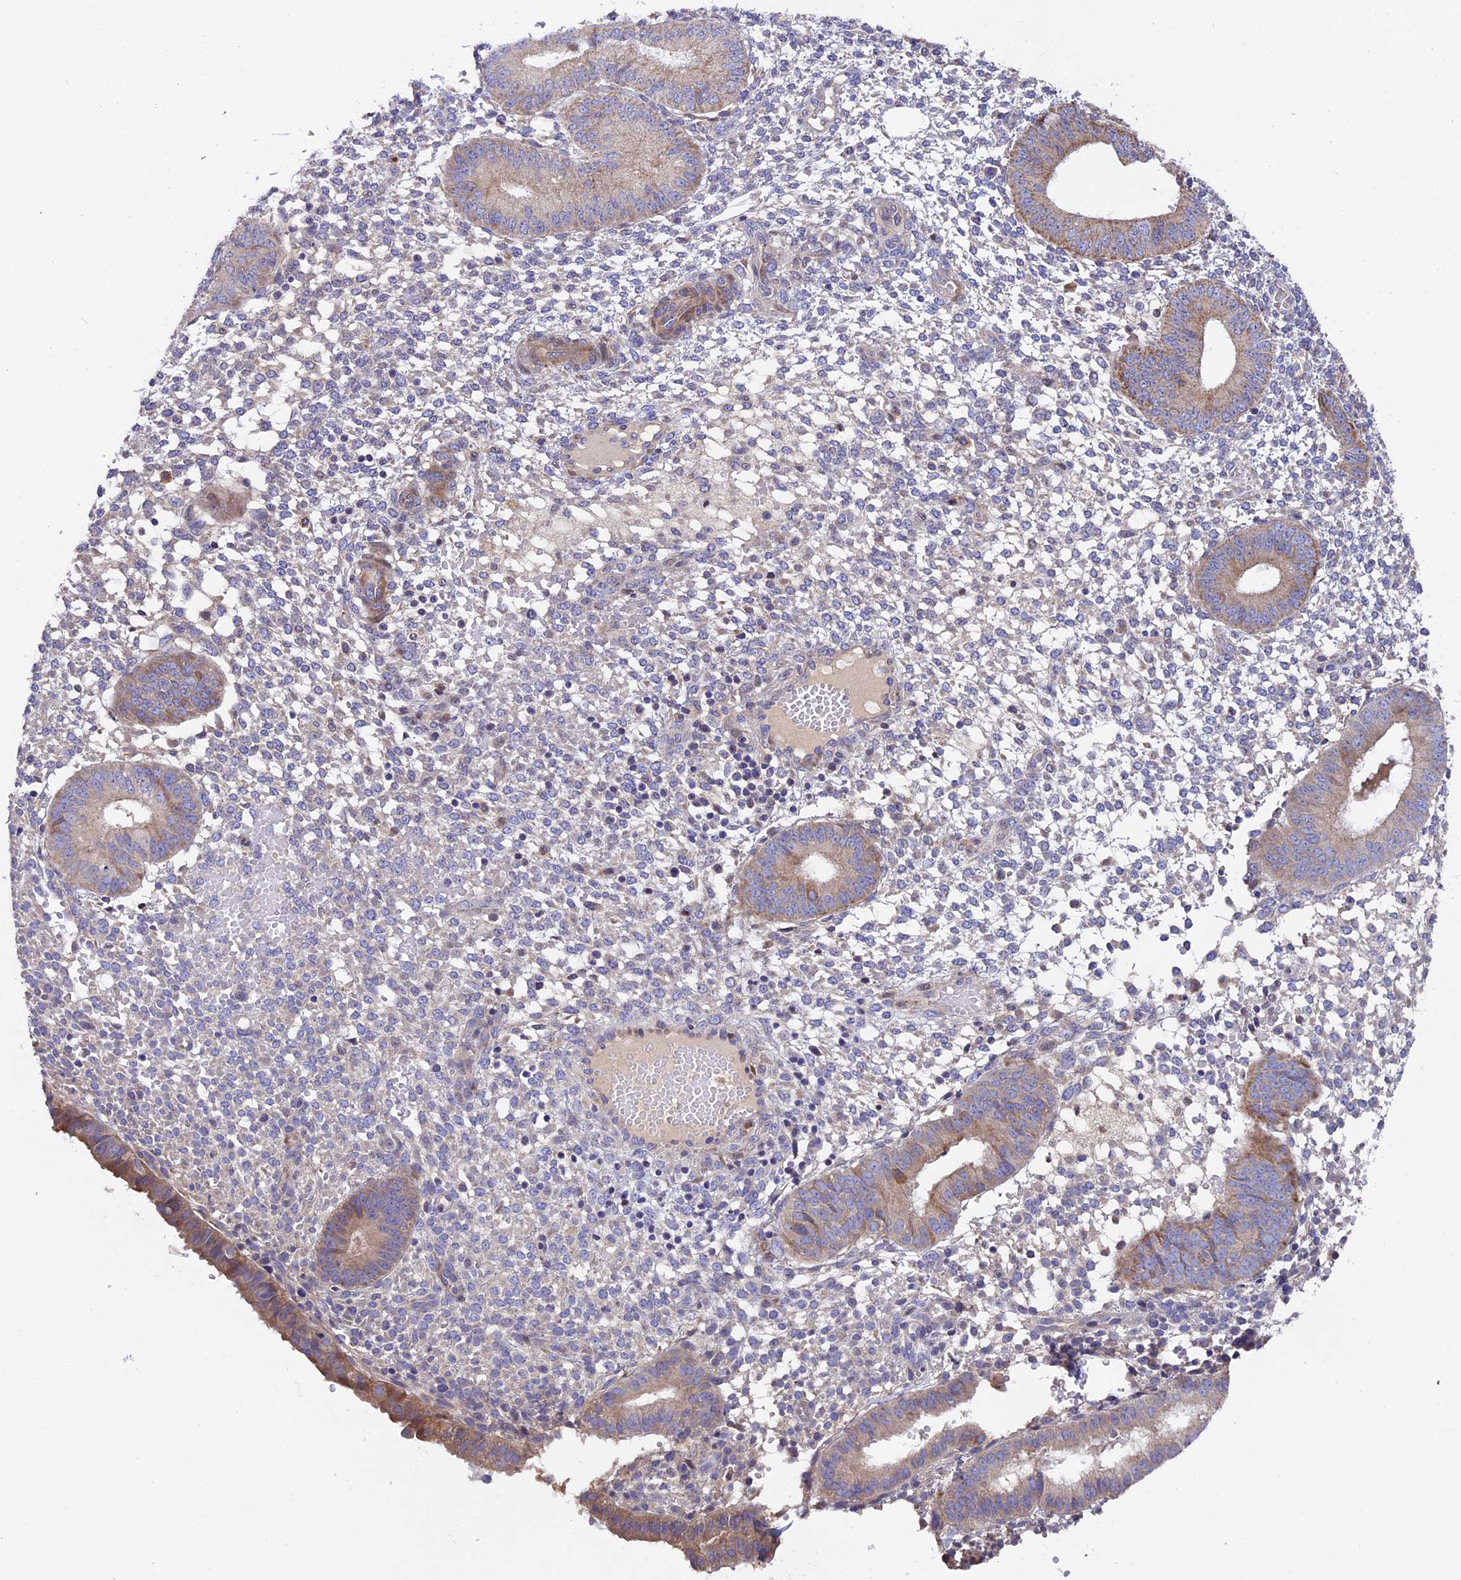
{"staining": {"intensity": "negative", "quantity": "none", "location": "none"}, "tissue": "endometrium", "cell_type": "Cells in endometrial stroma", "image_type": "normal", "snomed": [{"axis": "morphology", "description": "Normal tissue, NOS"}, {"axis": "topography", "description": "Endometrium"}], "caption": "Benign endometrium was stained to show a protein in brown. There is no significant positivity in cells in endometrial stroma. (DAB (3,3'-diaminobenzidine) IHC with hematoxylin counter stain).", "gene": "PIGU", "patient": {"sex": "female", "age": 49}}